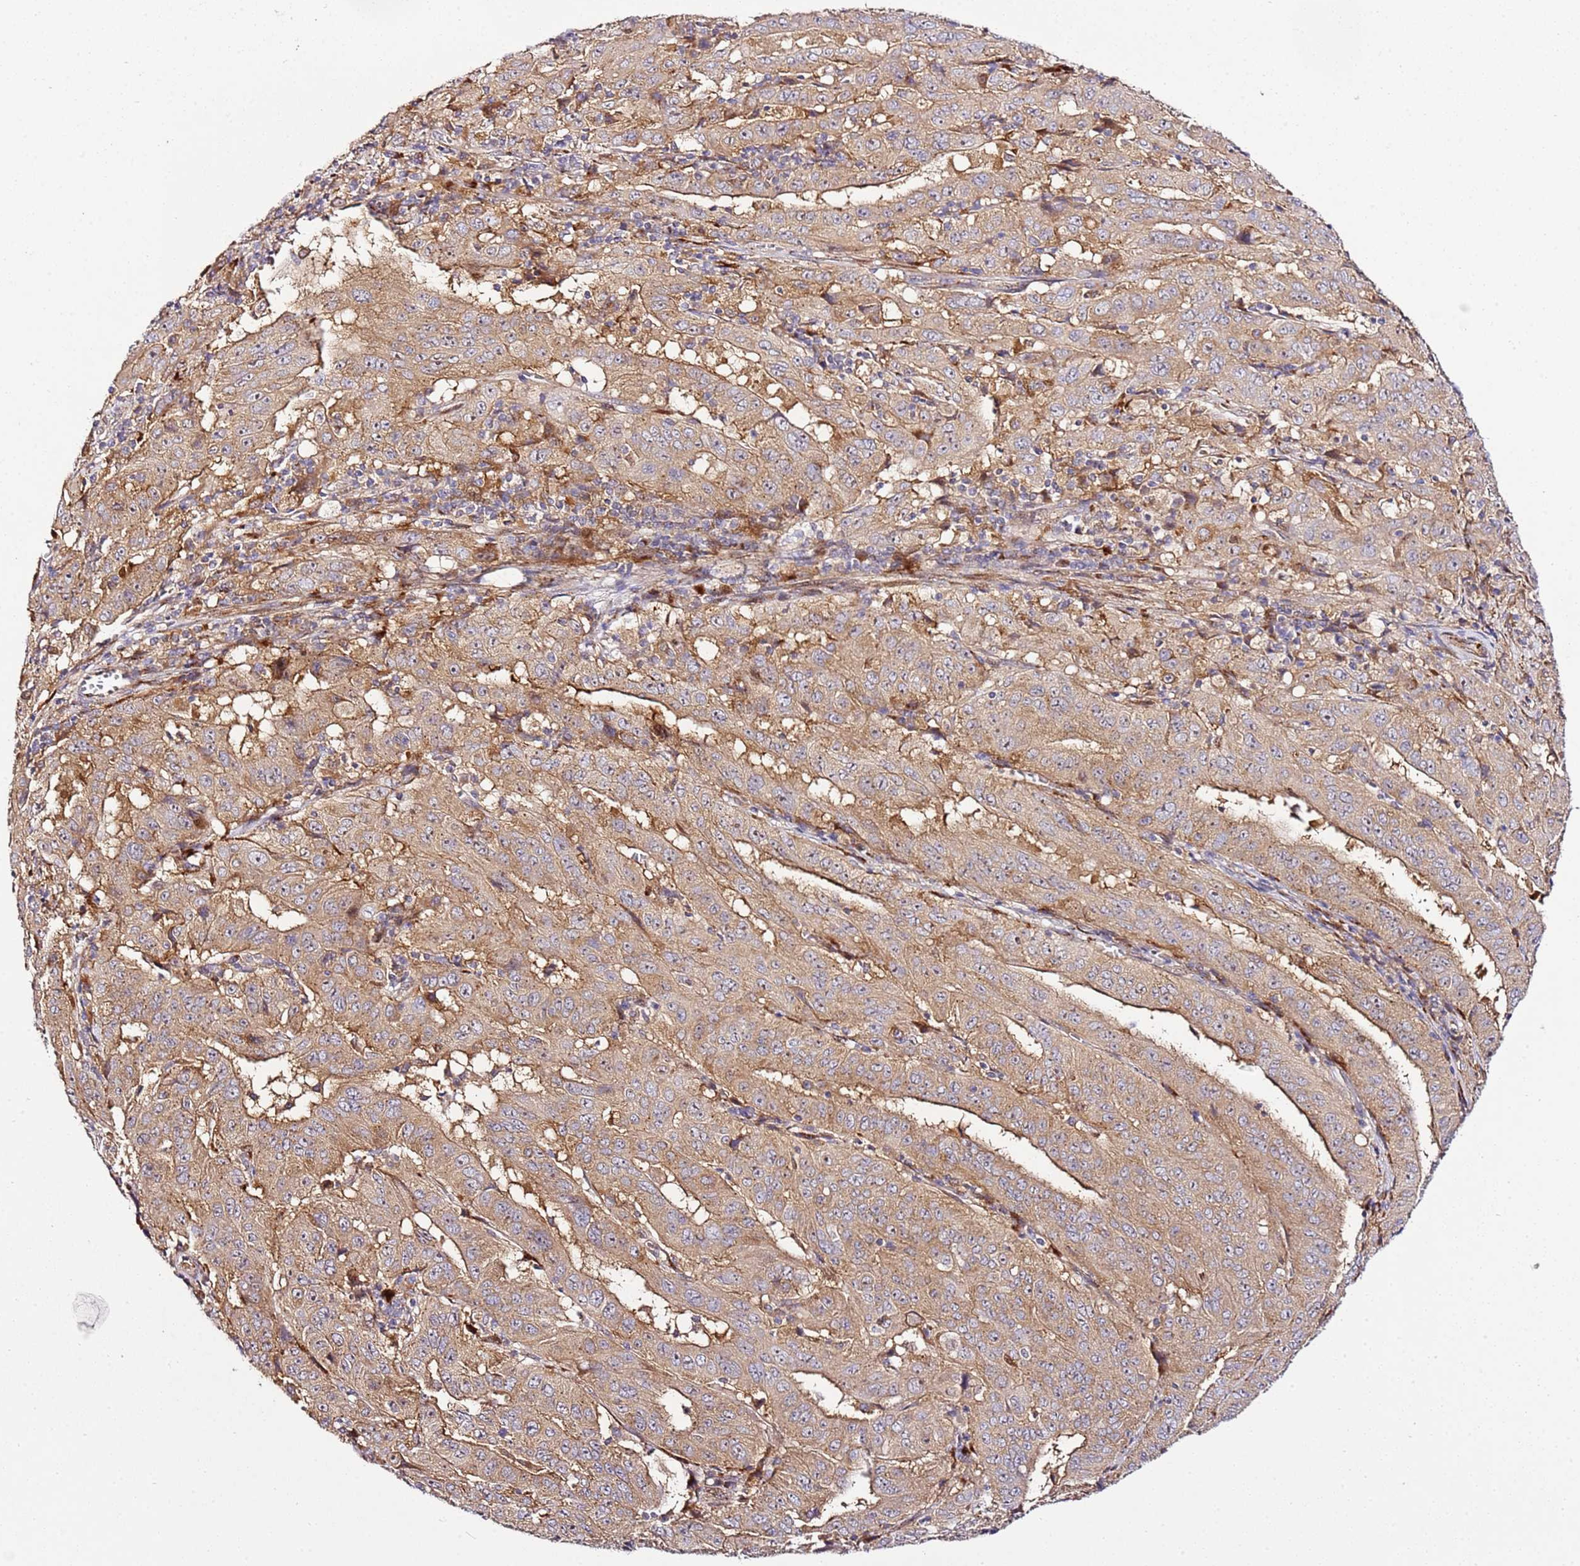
{"staining": {"intensity": "moderate", "quantity": ">75%", "location": "cytoplasmic/membranous"}, "tissue": "pancreatic cancer", "cell_type": "Tumor cells", "image_type": "cancer", "snomed": [{"axis": "morphology", "description": "Adenocarcinoma, NOS"}, {"axis": "topography", "description": "Pancreas"}], "caption": "Immunohistochemical staining of human pancreatic adenocarcinoma shows moderate cytoplasmic/membranous protein positivity in about >75% of tumor cells.", "gene": "PVRIG", "patient": {"sex": "male", "age": 63}}